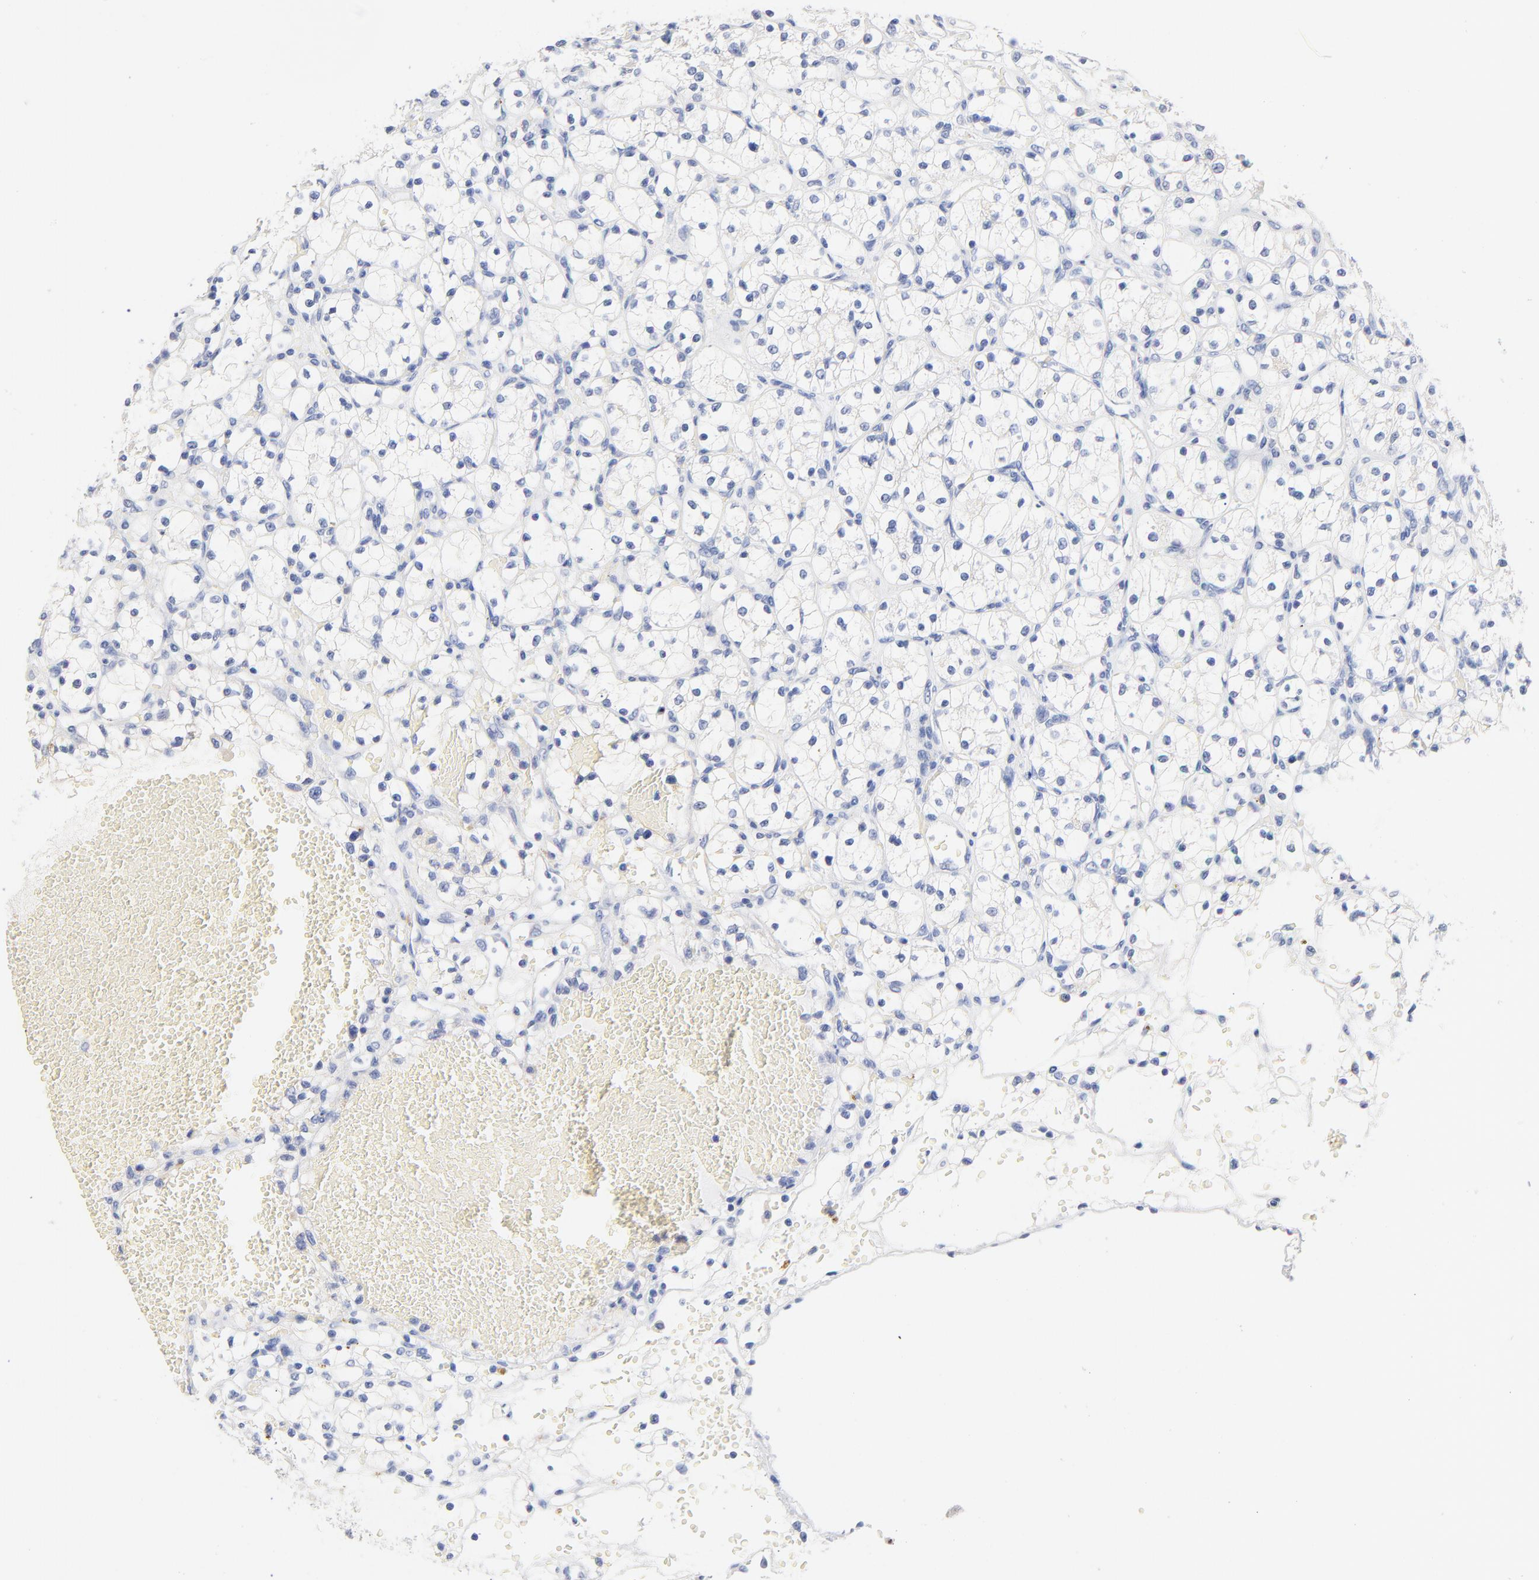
{"staining": {"intensity": "negative", "quantity": "none", "location": "none"}, "tissue": "renal cancer", "cell_type": "Tumor cells", "image_type": "cancer", "snomed": [{"axis": "morphology", "description": "Adenocarcinoma, NOS"}, {"axis": "topography", "description": "Kidney"}], "caption": "Immunohistochemical staining of renal cancer shows no significant staining in tumor cells.", "gene": "CPS1", "patient": {"sex": "female", "age": 60}}